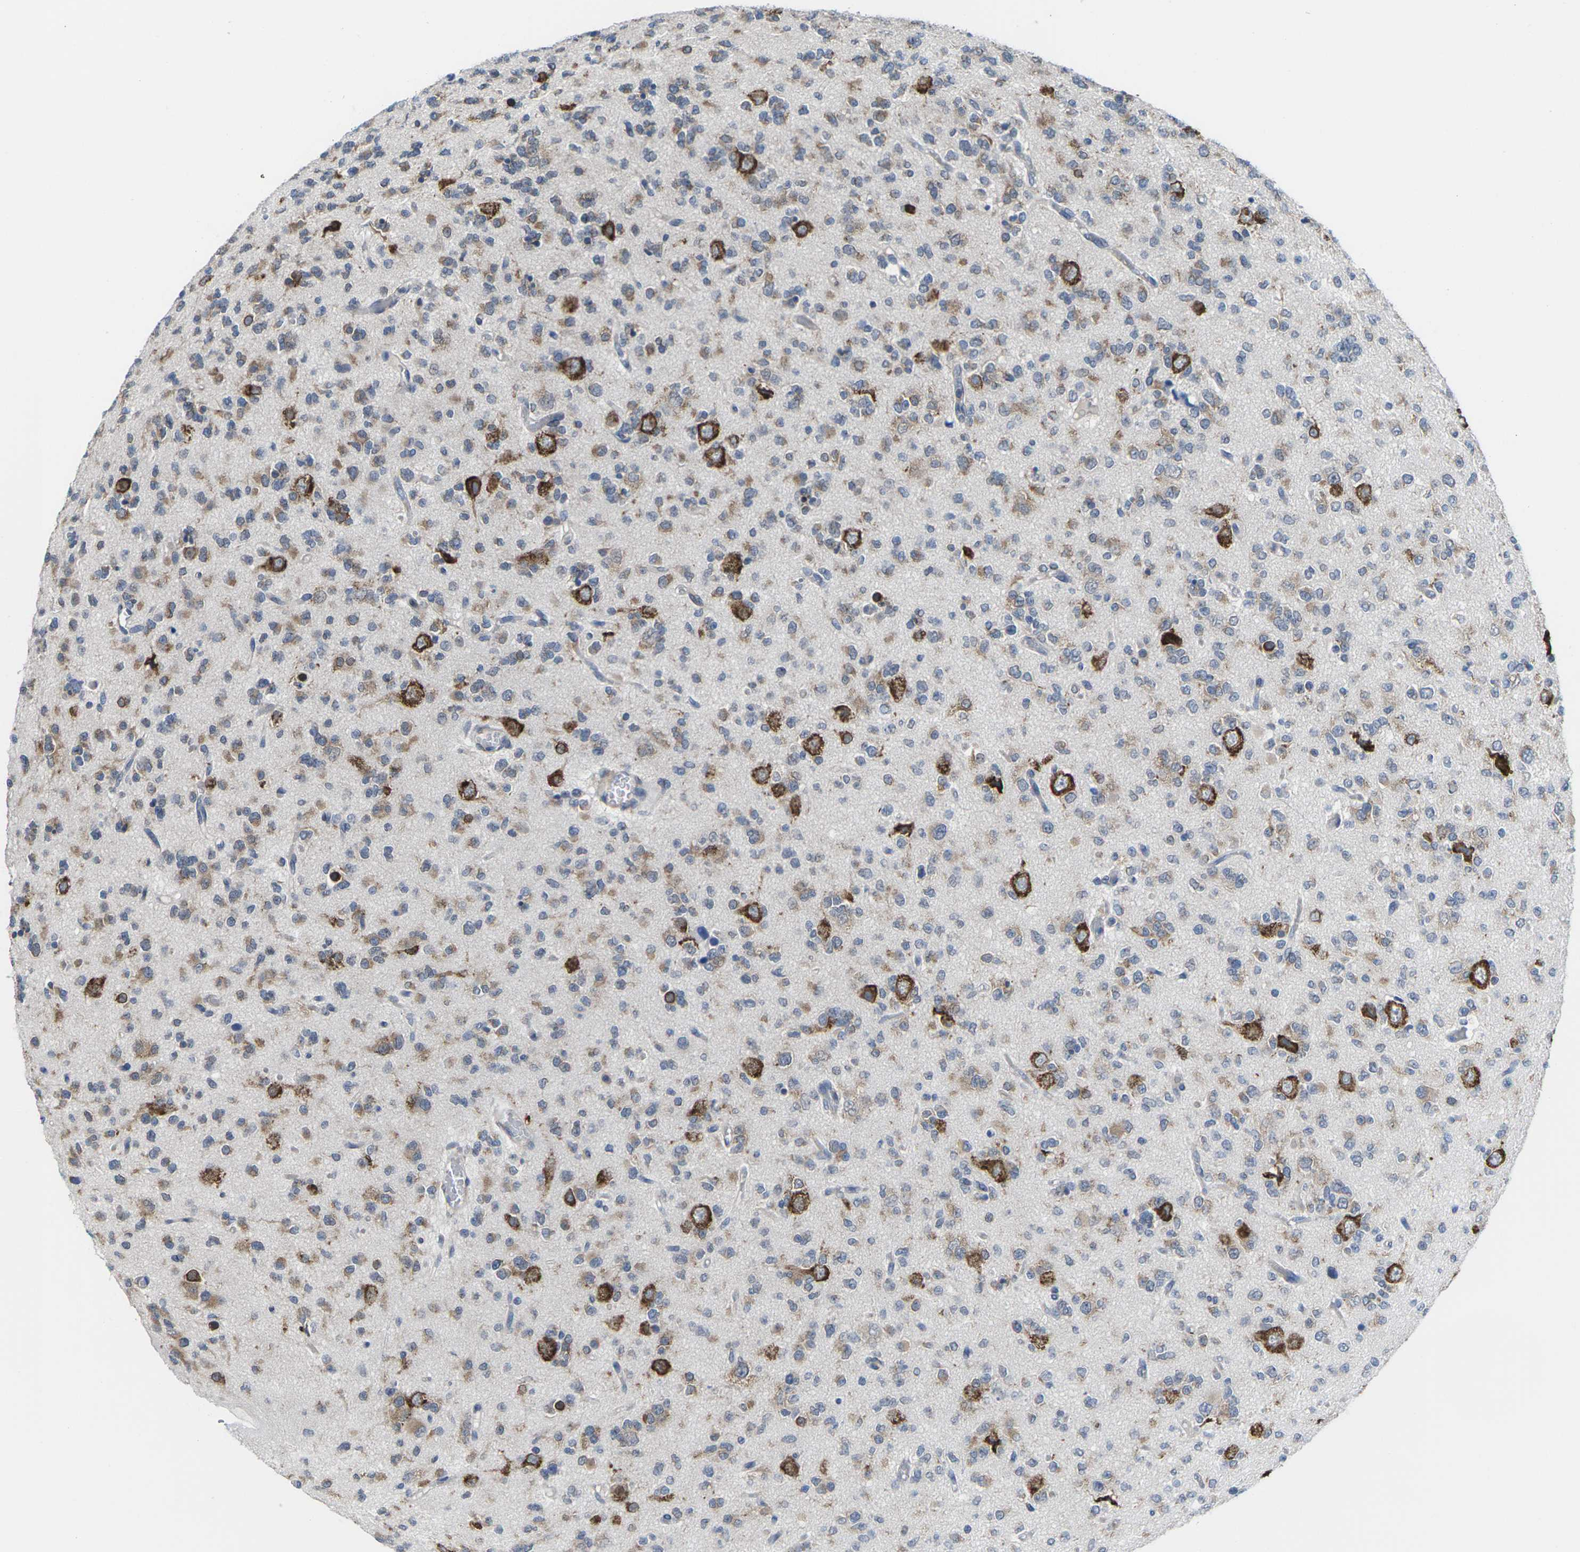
{"staining": {"intensity": "weak", "quantity": "25%-75%", "location": "cytoplasmic/membranous"}, "tissue": "glioma", "cell_type": "Tumor cells", "image_type": "cancer", "snomed": [{"axis": "morphology", "description": "Glioma, malignant, Low grade"}, {"axis": "topography", "description": "Brain"}], "caption": "Immunohistochemical staining of human malignant glioma (low-grade) exhibits low levels of weak cytoplasmic/membranous protein positivity in about 25%-75% of tumor cells.", "gene": "PDZK1IP1", "patient": {"sex": "male", "age": 38}}